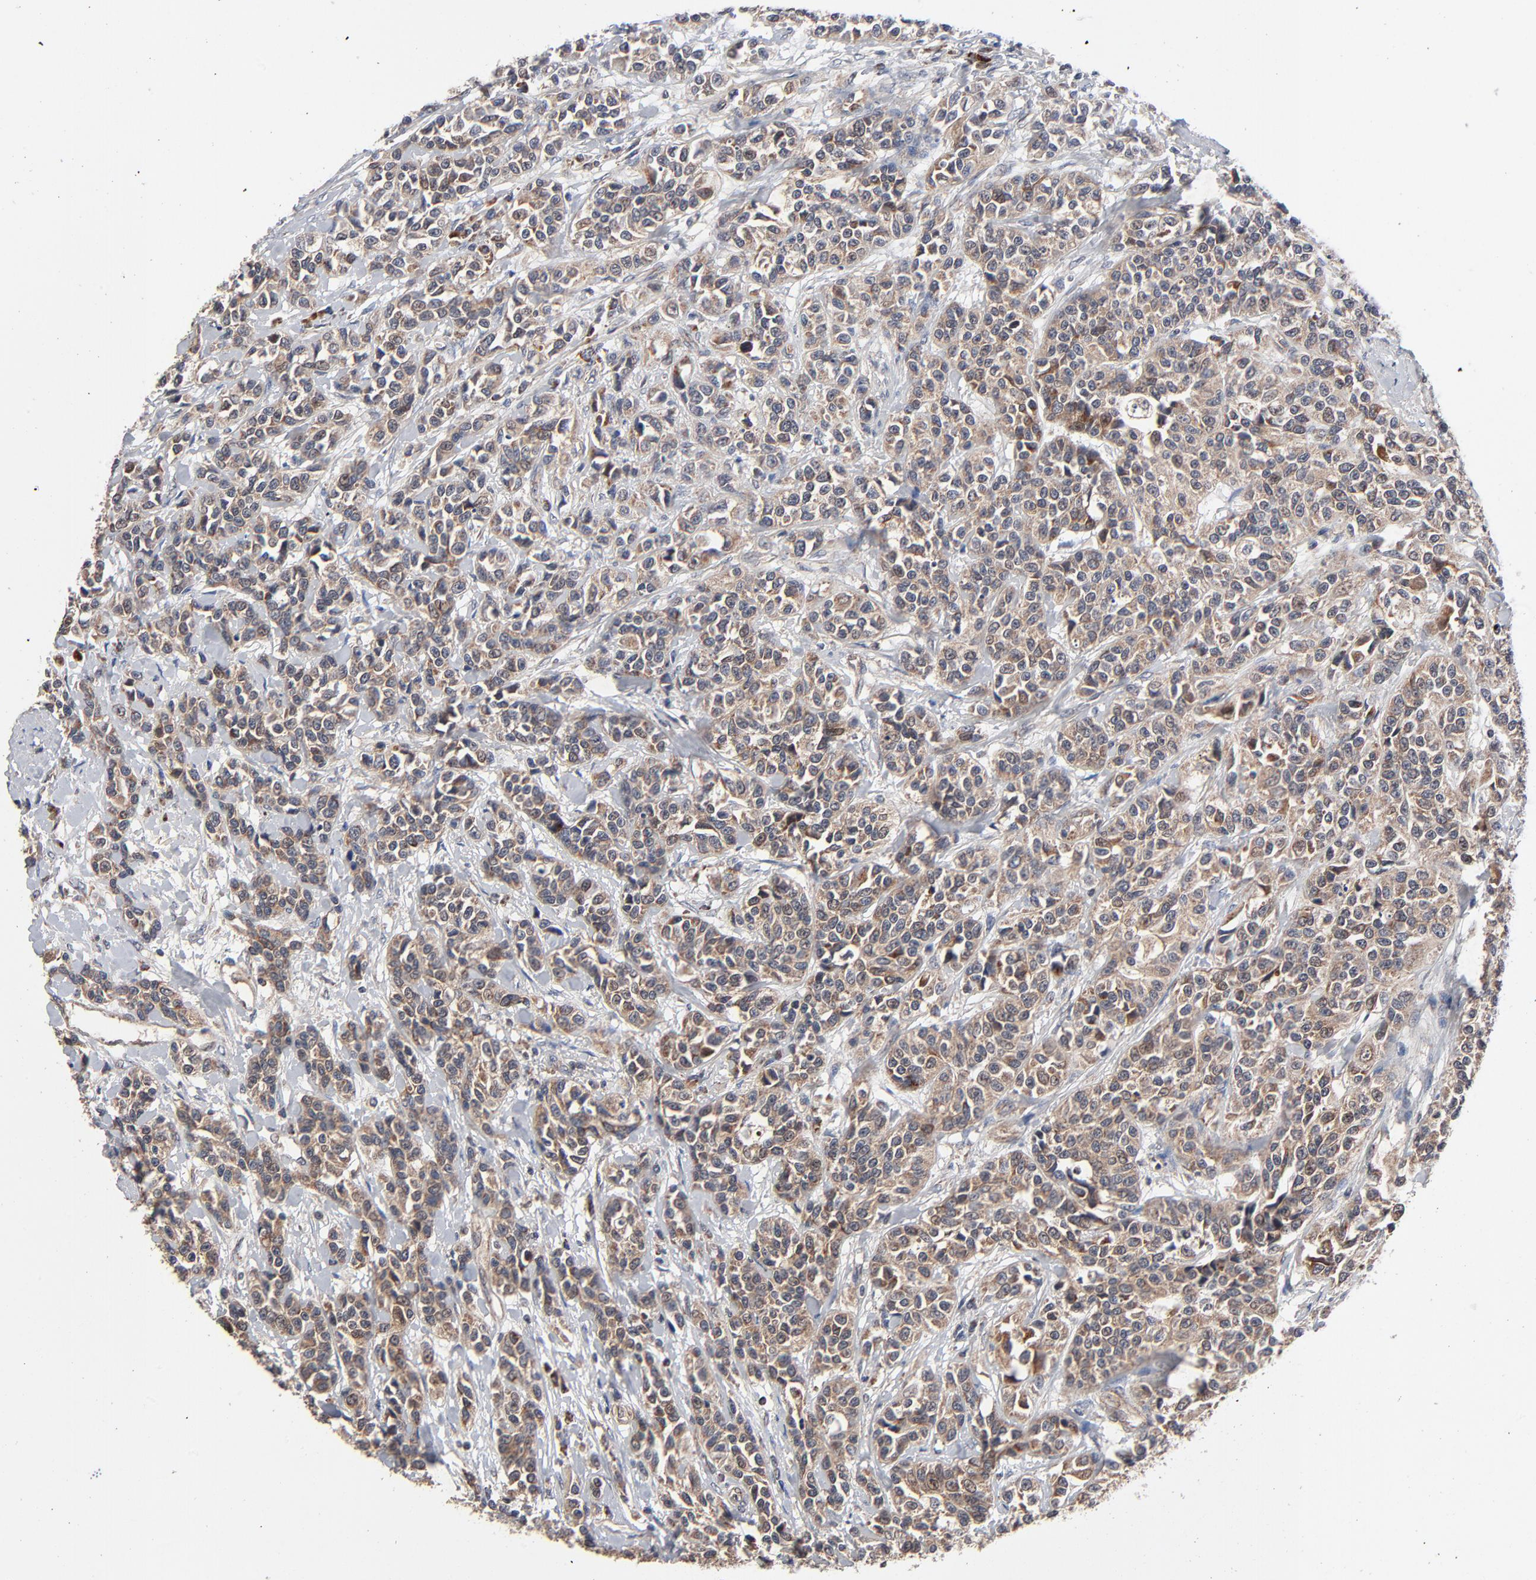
{"staining": {"intensity": "moderate", "quantity": ">75%", "location": "cytoplasmic/membranous"}, "tissue": "urothelial cancer", "cell_type": "Tumor cells", "image_type": "cancer", "snomed": [{"axis": "morphology", "description": "Urothelial carcinoma, High grade"}, {"axis": "topography", "description": "Urinary bladder"}], "caption": "Immunohistochemistry (DAB) staining of human urothelial cancer exhibits moderate cytoplasmic/membranous protein staining in about >75% of tumor cells.", "gene": "ABLIM3", "patient": {"sex": "female", "age": 81}}